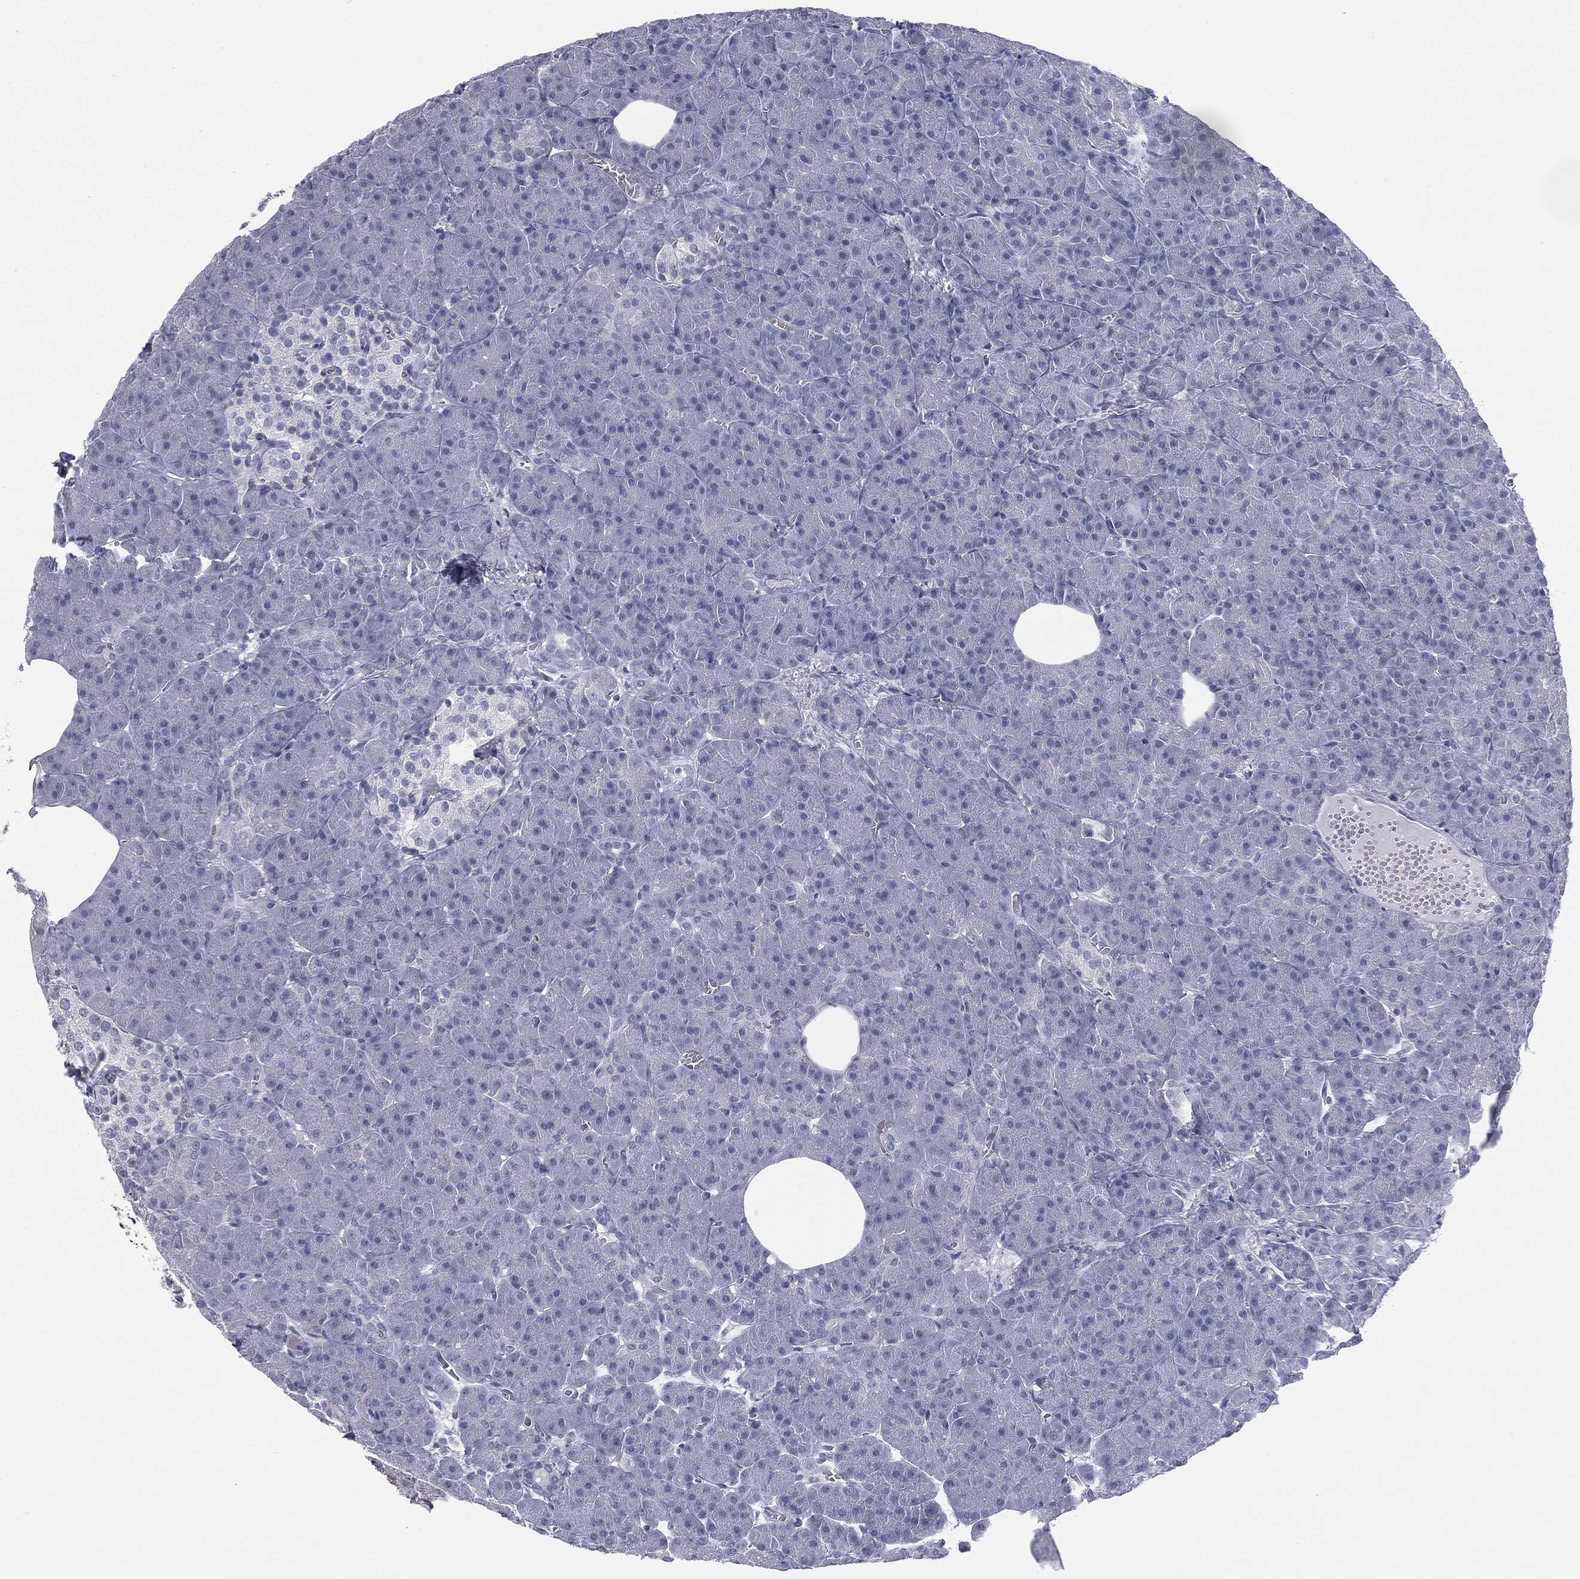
{"staining": {"intensity": "negative", "quantity": "none", "location": "none"}, "tissue": "pancreas", "cell_type": "Exocrine glandular cells", "image_type": "normal", "snomed": [{"axis": "morphology", "description": "Normal tissue, NOS"}, {"axis": "topography", "description": "Pancreas"}], "caption": "Normal pancreas was stained to show a protein in brown. There is no significant staining in exocrine glandular cells. The staining was performed using DAB to visualize the protein expression in brown, while the nuclei were stained in blue with hematoxylin (Magnification: 20x).", "gene": "TPO", "patient": {"sex": "male", "age": 61}}